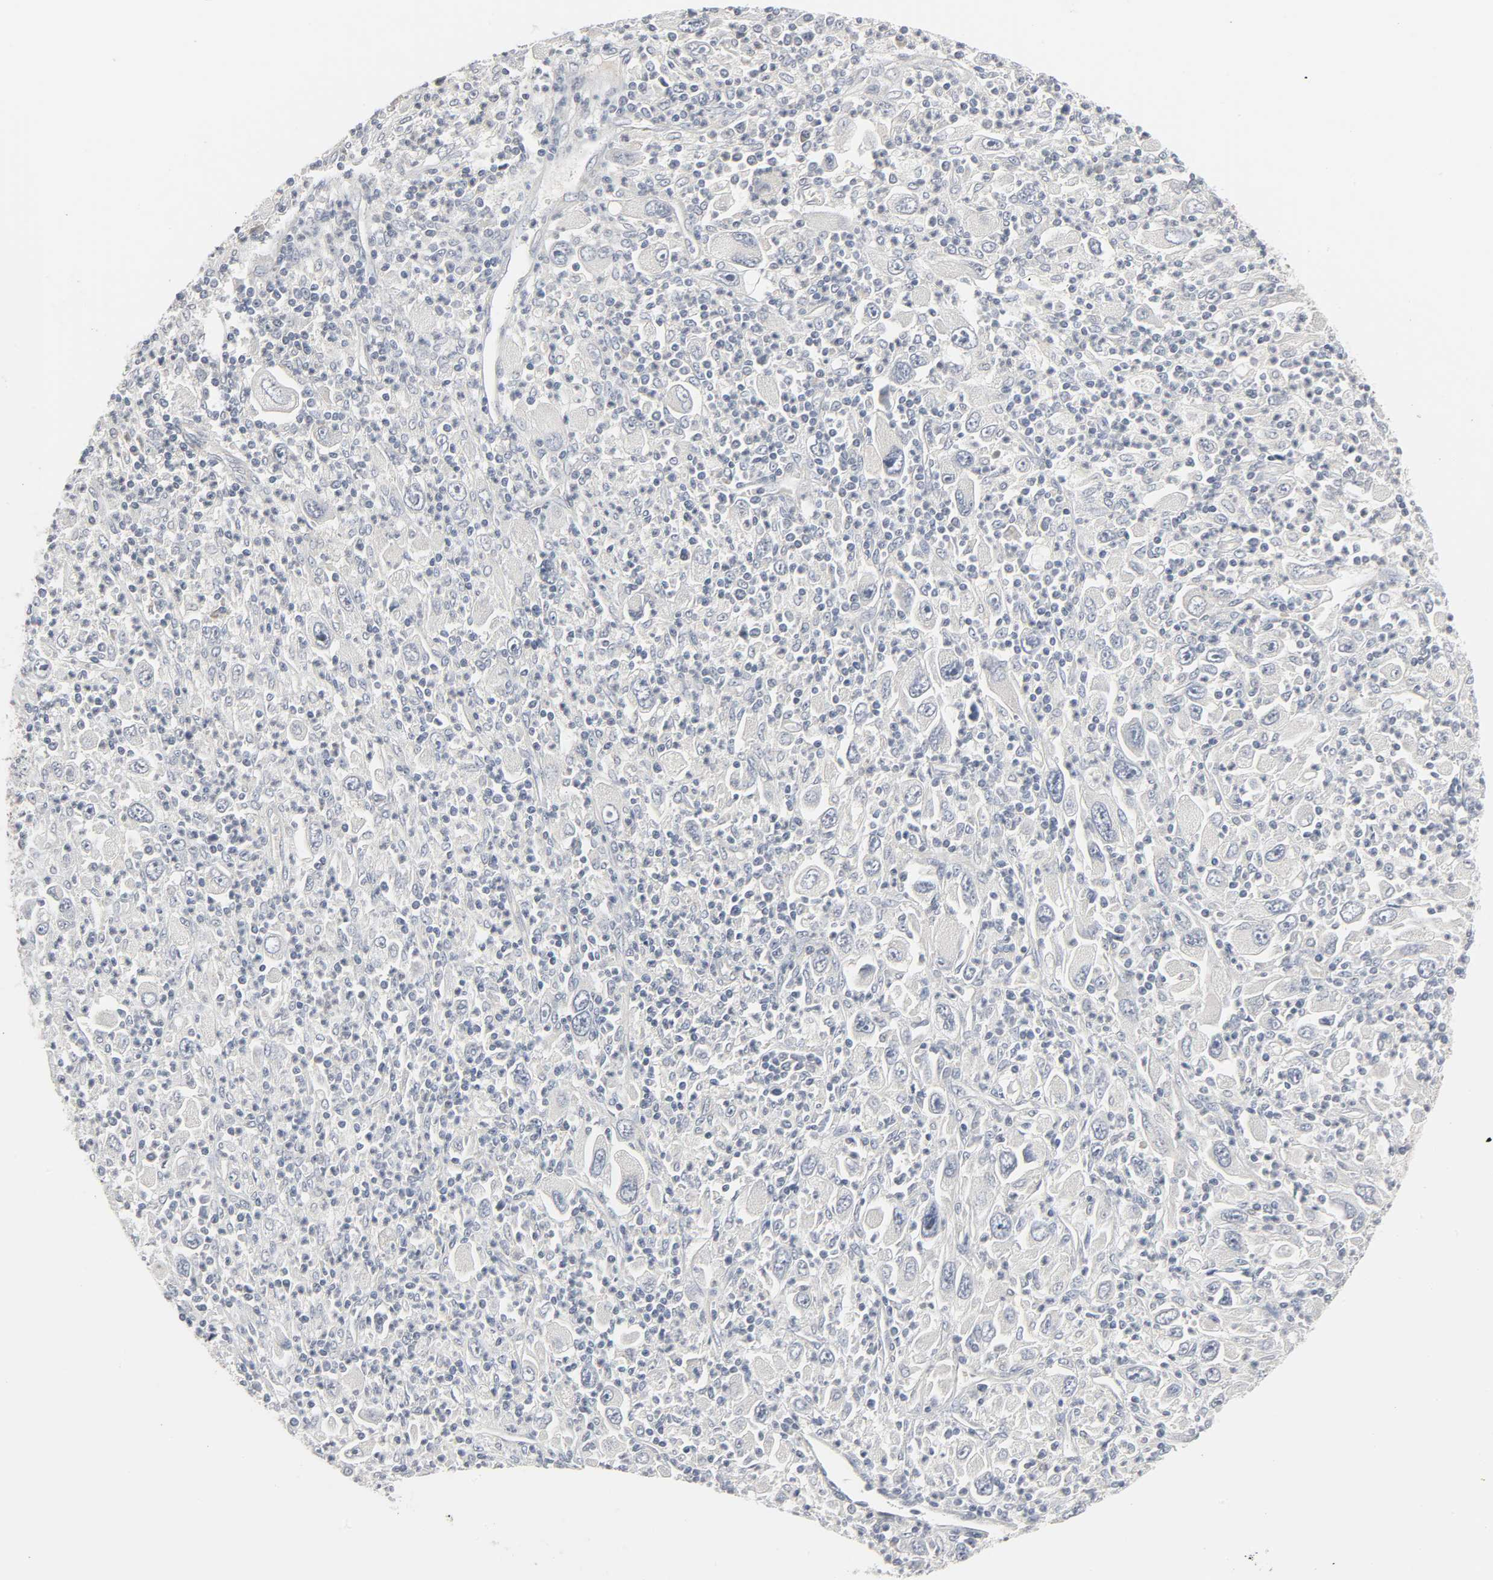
{"staining": {"intensity": "negative", "quantity": "none", "location": "none"}, "tissue": "melanoma", "cell_type": "Tumor cells", "image_type": "cancer", "snomed": [{"axis": "morphology", "description": "Malignant melanoma, Metastatic site"}, {"axis": "topography", "description": "Skin"}], "caption": "Micrograph shows no protein staining in tumor cells of malignant melanoma (metastatic site) tissue.", "gene": "CLIP1", "patient": {"sex": "female", "age": 56}}